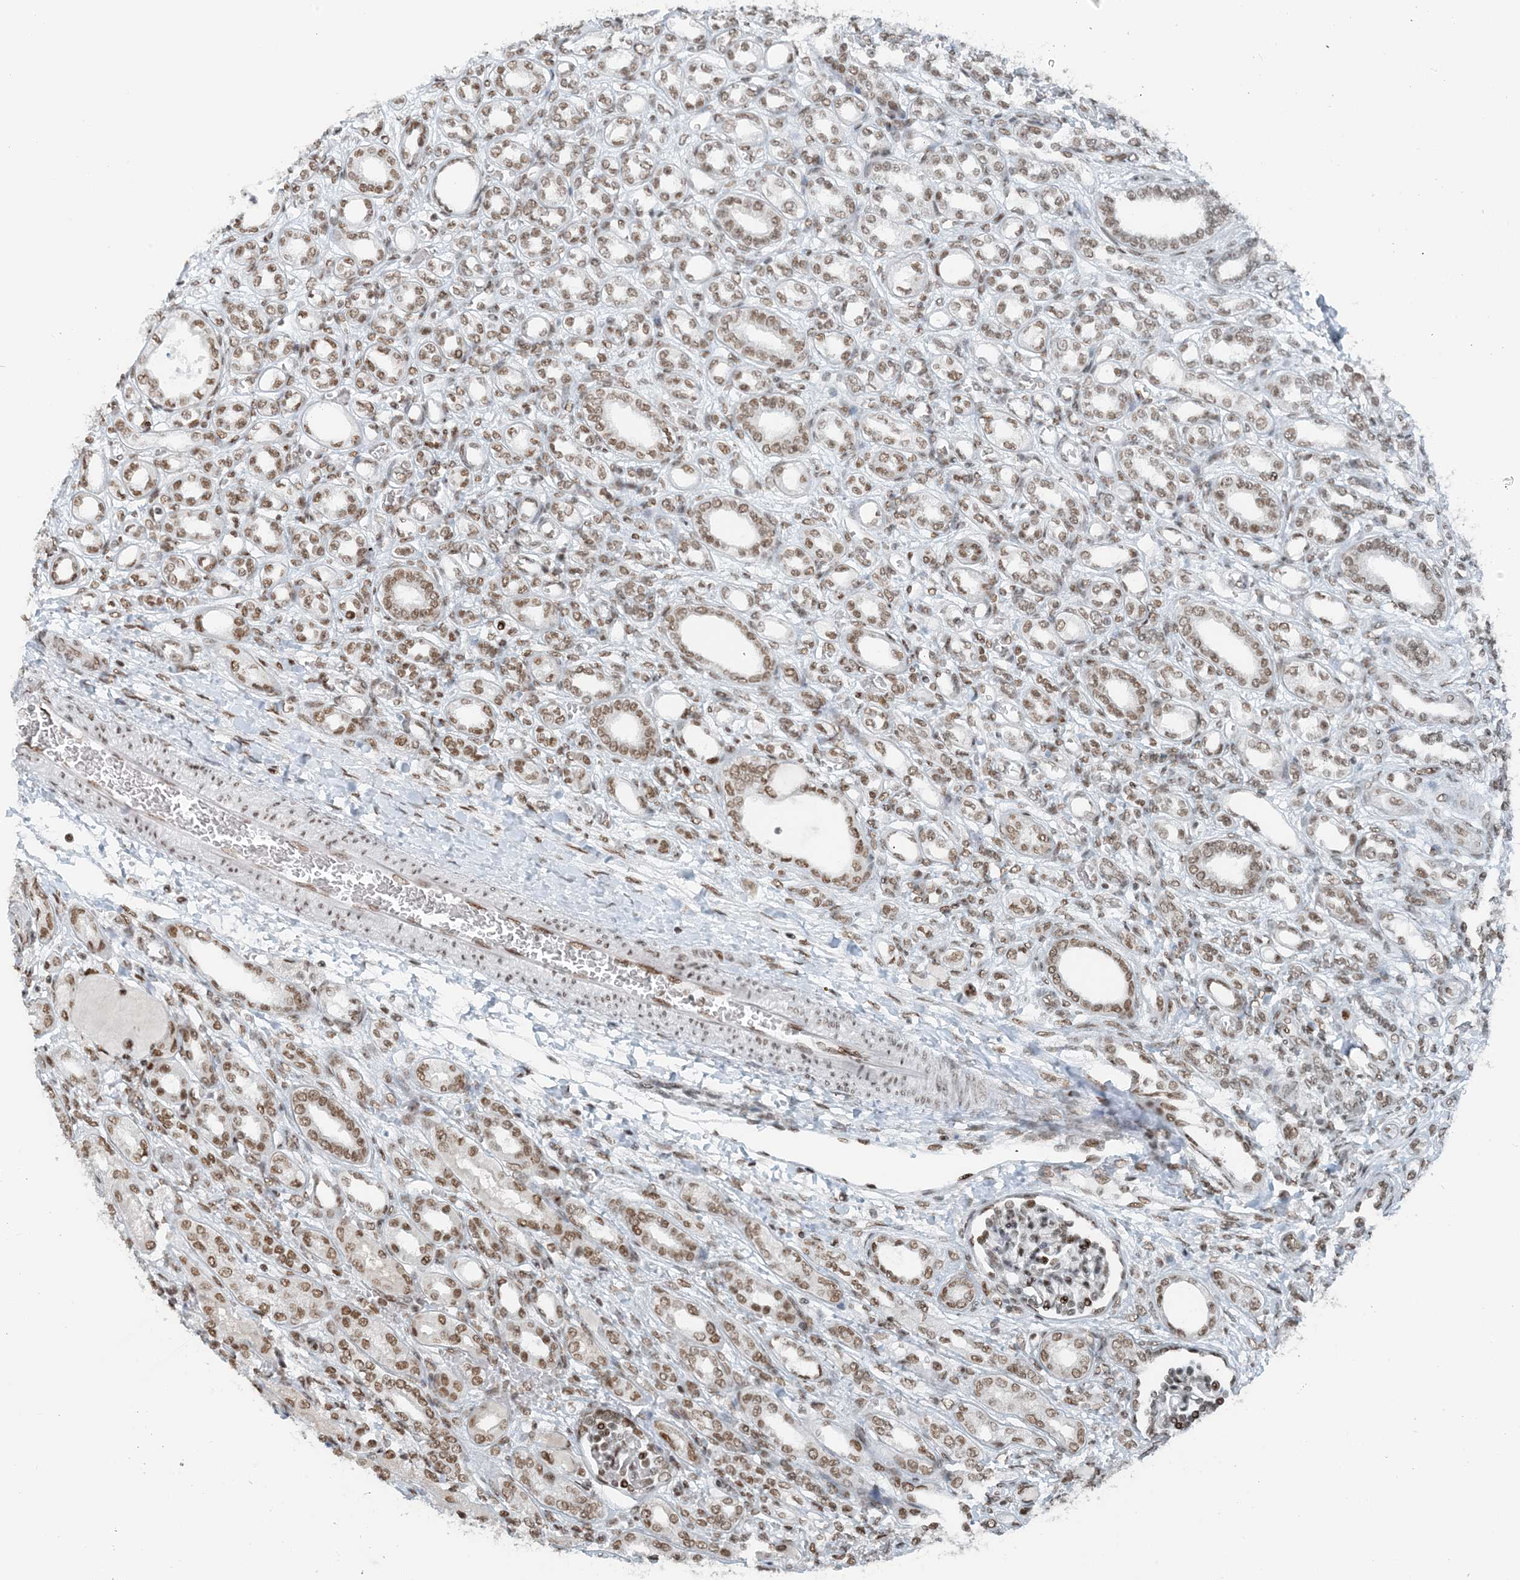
{"staining": {"intensity": "moderate", "quantity": "25%-75%", "location": "nuclear"}, "tissue": "kidney", "cell_type": "Cells in glomeruli", "image_type": "normal", "snomed": [{"axis": "morphology", "description": "Normal tissue, NOS"}, {"axis": "morphology", "description": "Neoplasm, malignant, NOS"}, {"axis": "topography", "description": "Kidney"}], "caption": "About 25%-75% of cells in glomeruli in benign human kidney reveal moderate nuclear protein staining as visualized by brown immunohistochemical staining.", "gene": "ZNF500", "patient": {"sex": "female", "age": 1}}